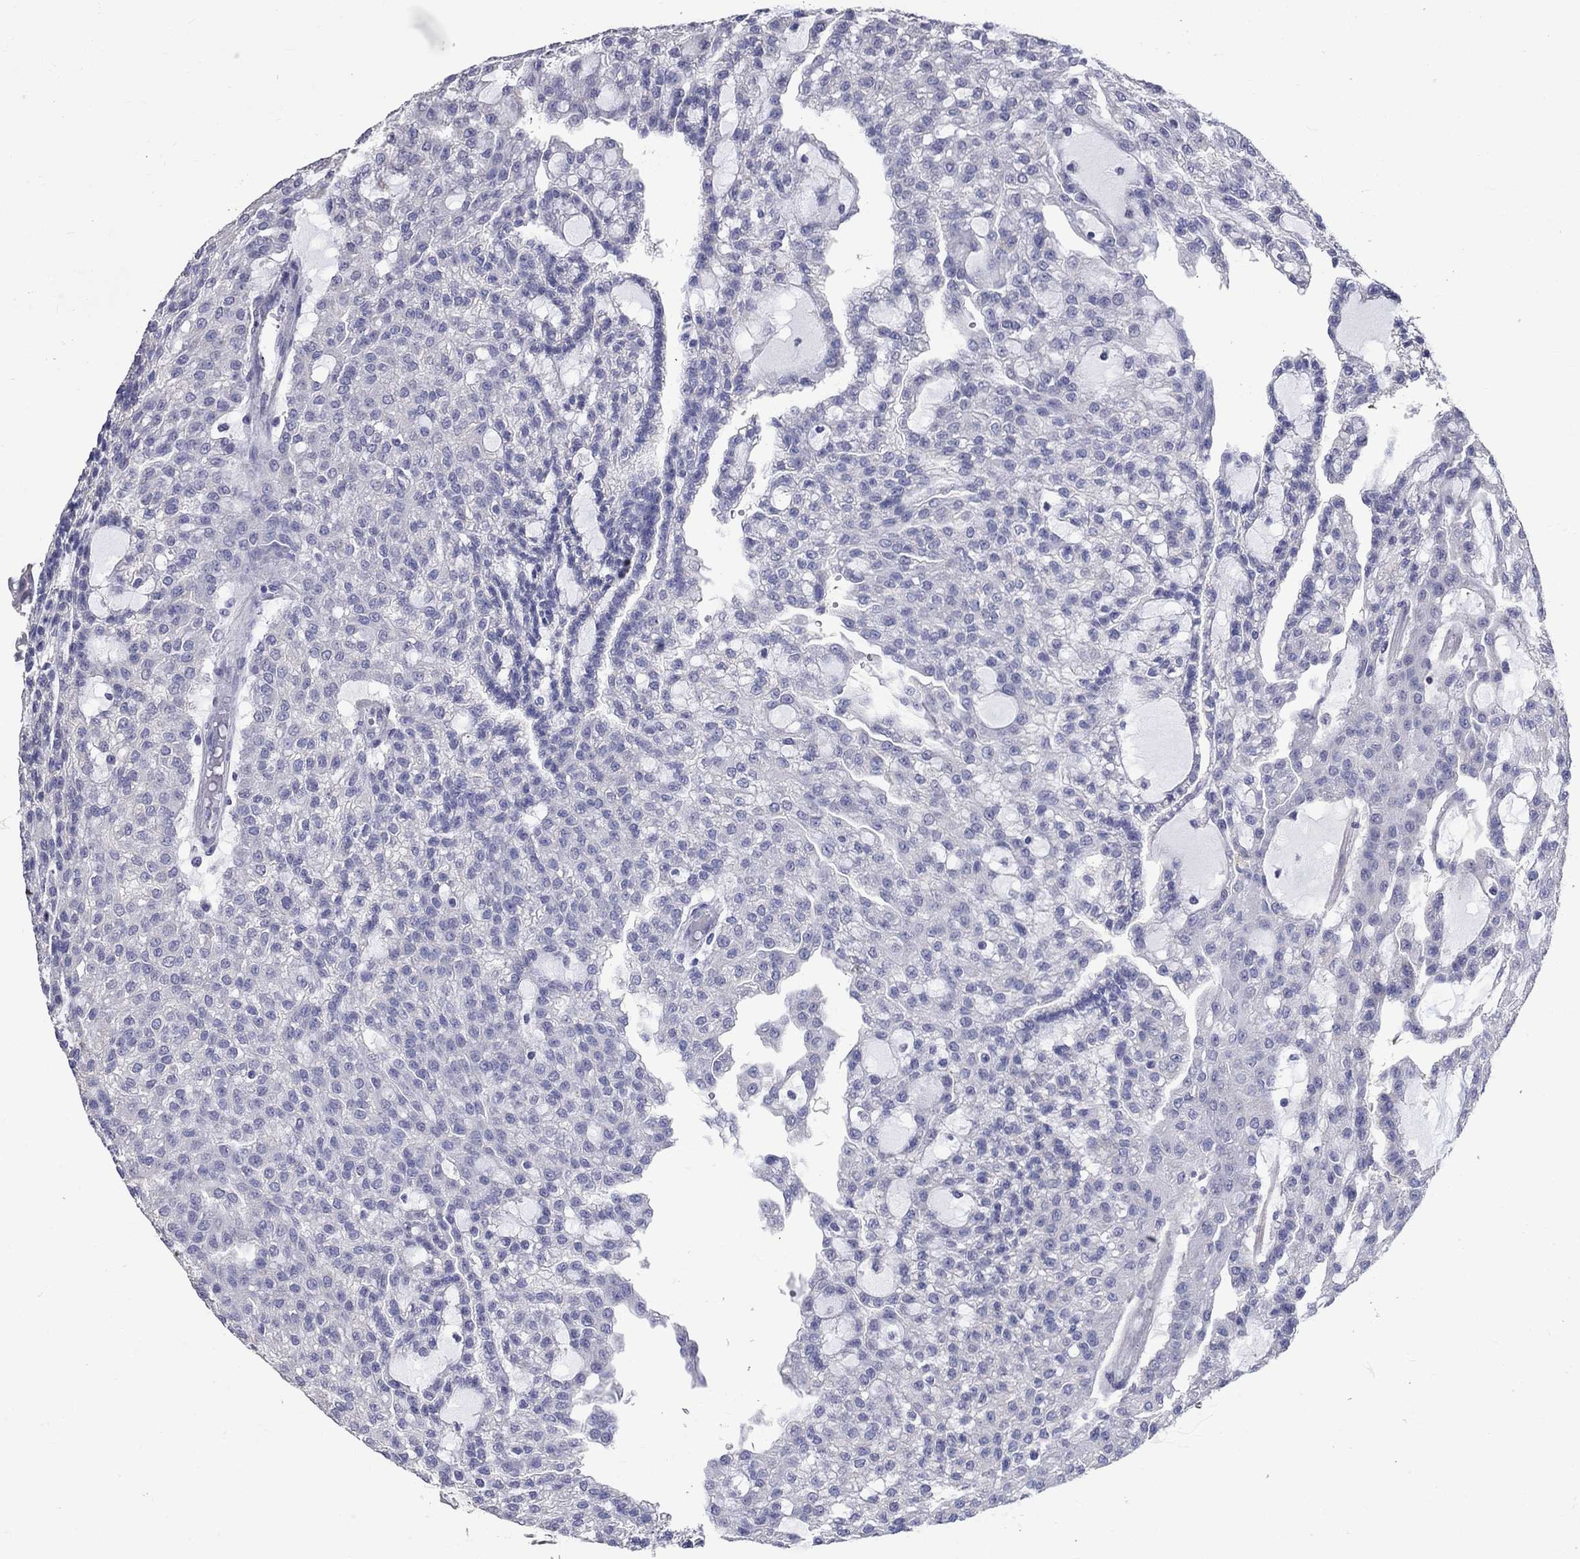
{"staining": {"intensity": "negative", "quantity": "none", "location": "none"}, "tissue": "renal cancer", "cell_type": "Tumor cells", "image_type": "cancer", "snomed": [{"axis": "morphology", "description": "Adenocarcinoma, NOS"}, {"axis": "topography", "description": "Kidney"}], "caption": "Histopathology image shows no significant protein expression in tumor cells of renal cancer.", "gene": "ANXA10", "patient": {"sex": "male", "age": 63}}